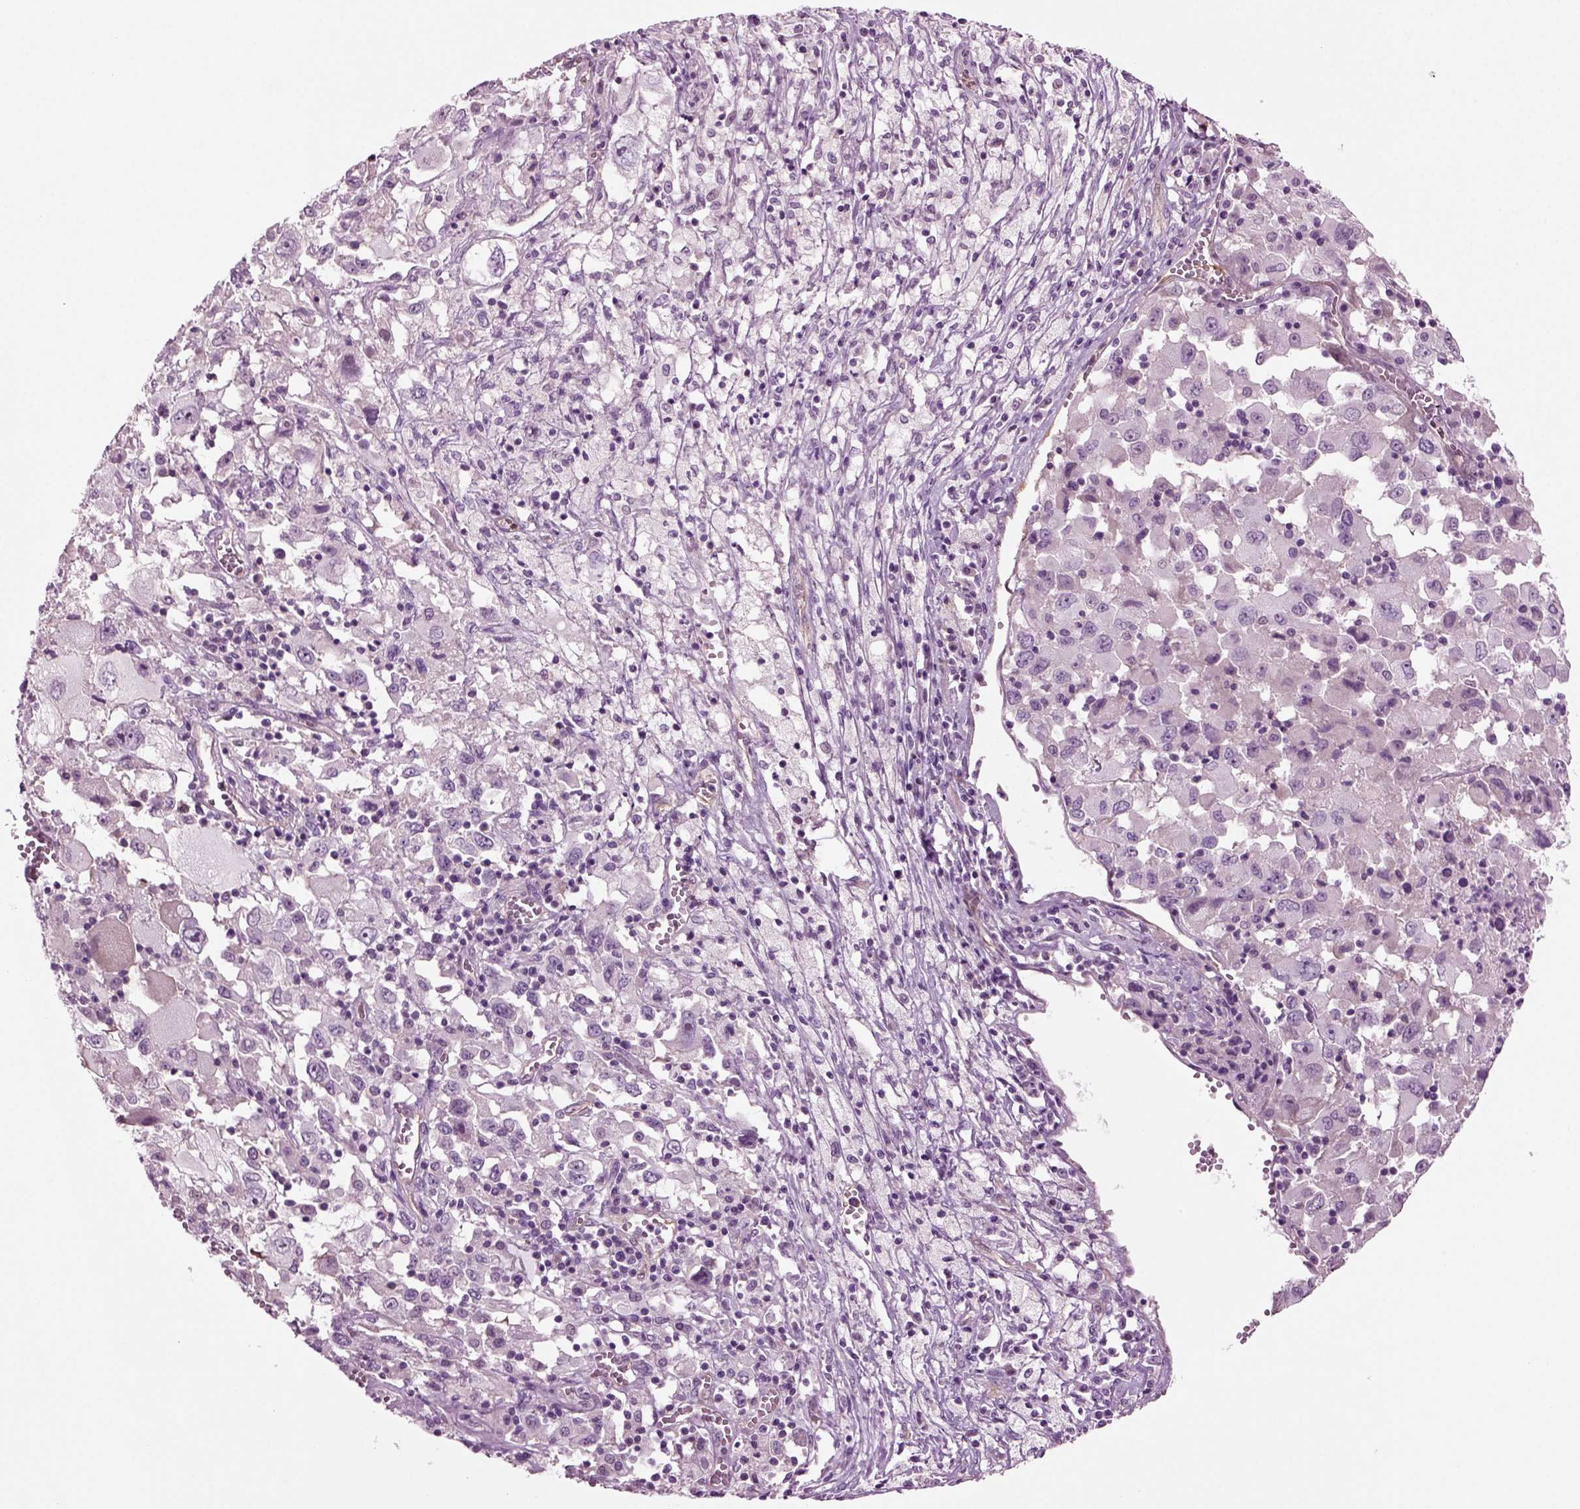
{"staining": {"intensity": "negative", "quantity": "none", "location": "none"}, "tissue": "melanoma", "cell_type": "Tumor cells", "image_type": "cancer", "snomed": [{"axis": "morphology", "description": "Malignant melanoma, Metastatic site"}, {"axis": "topography", "description": "Soft tissue"}], "caption": "DAB immunohistochemical staining of melanoma exhibits no significant positivity in tumor cells. (DAB immunohistochemistry visualized using brightfield microscopy, high magnification).", "gene": "COL9A2", "patient": {"sex": "male", "age": 50}}